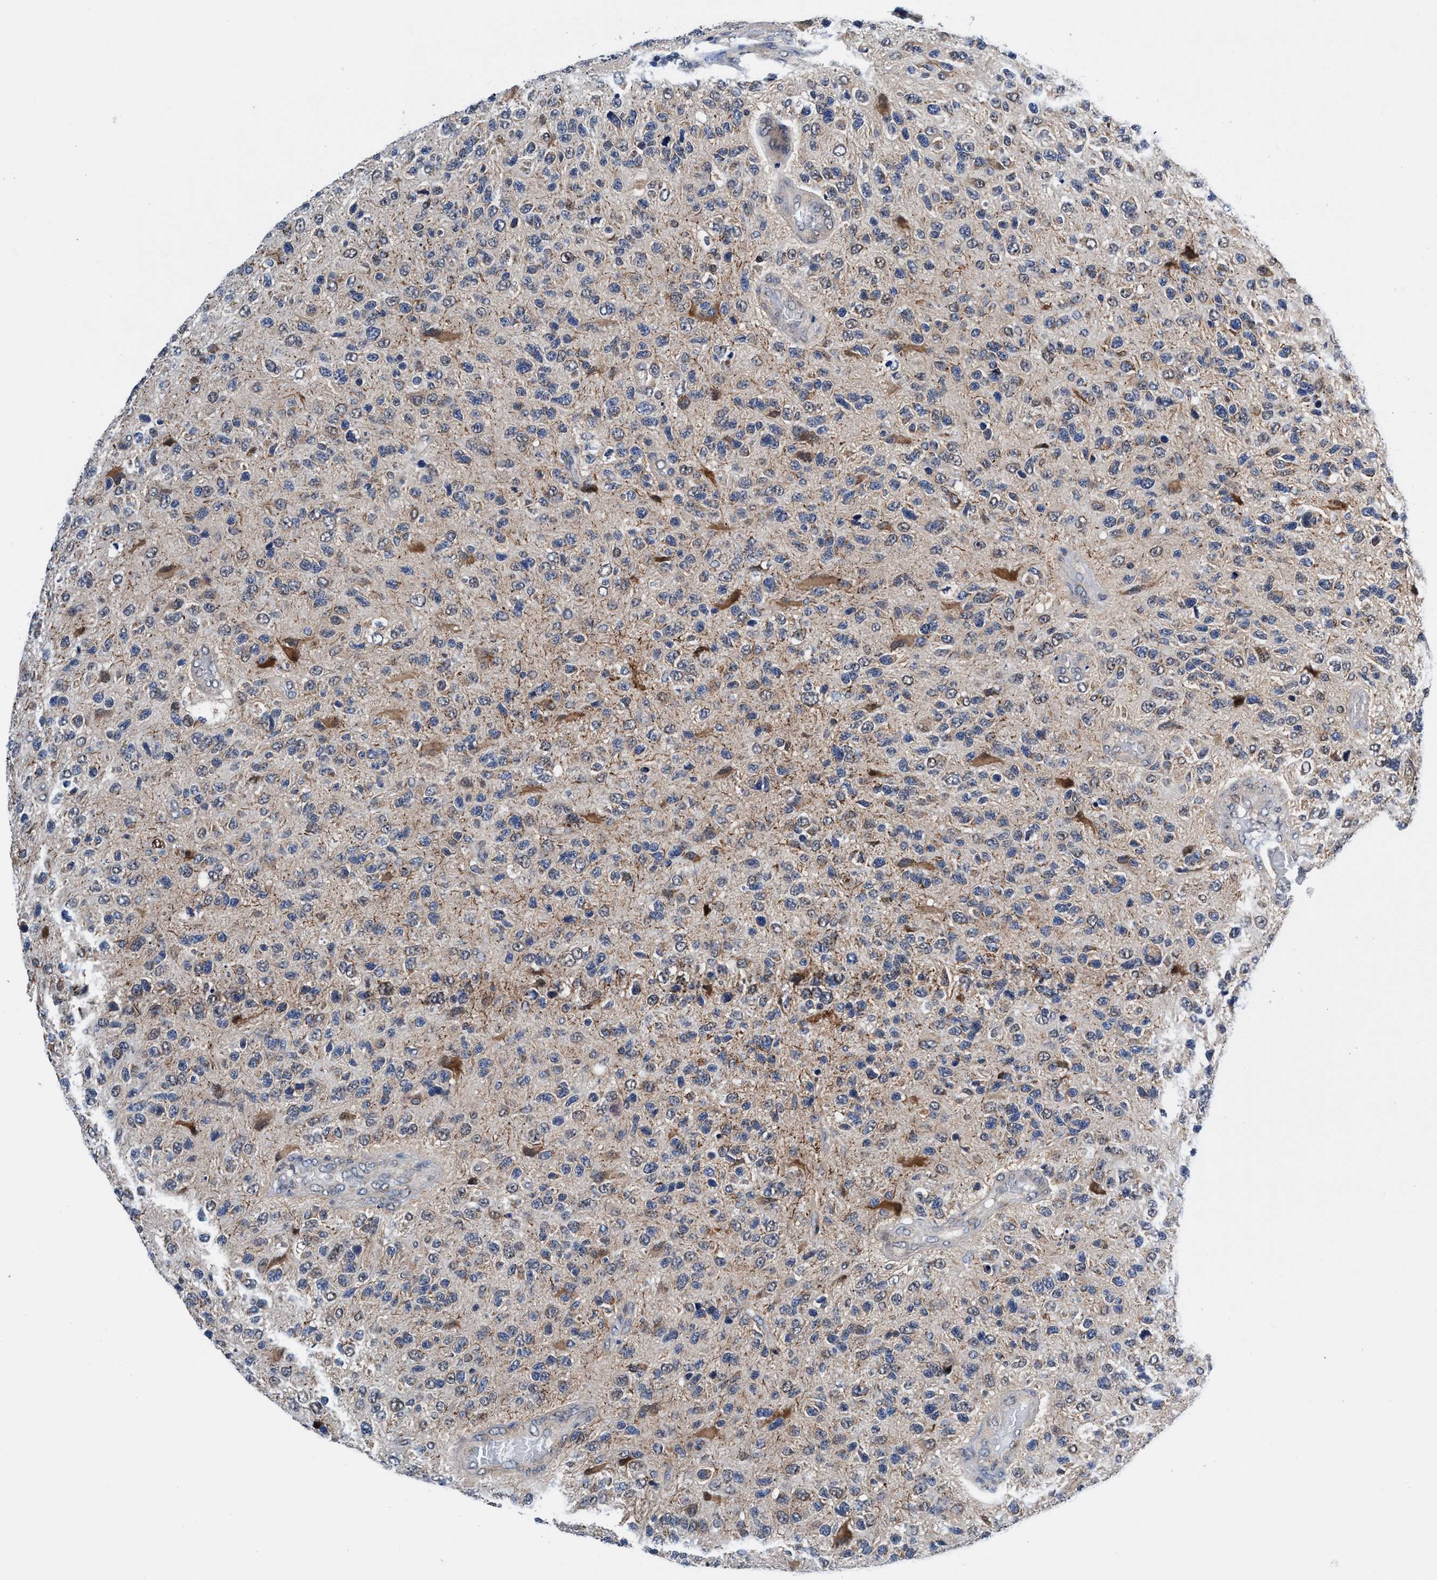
{"staining": {"intensity": "weak", "quantity": "25%-75%", "location": "cytoplasmic/membranous"}, "tissue": "glioma", "cell_type": "Tumor cells", "image_type": "cancer", "snomed": [{"axis": "morphology", "description": "Glioma, malignant, High grade"}, {"axis": "topography", "description": "Brain"}], "caption": "A high-resolution image shows IHC staining of malignant high-grade glioma, which demonstrates weak cytoplasmic/membranous positivity in about 25%-75% of tumor cells.", "gene": "AGAP2", "patient": {"sex": "female", "age": 58}}